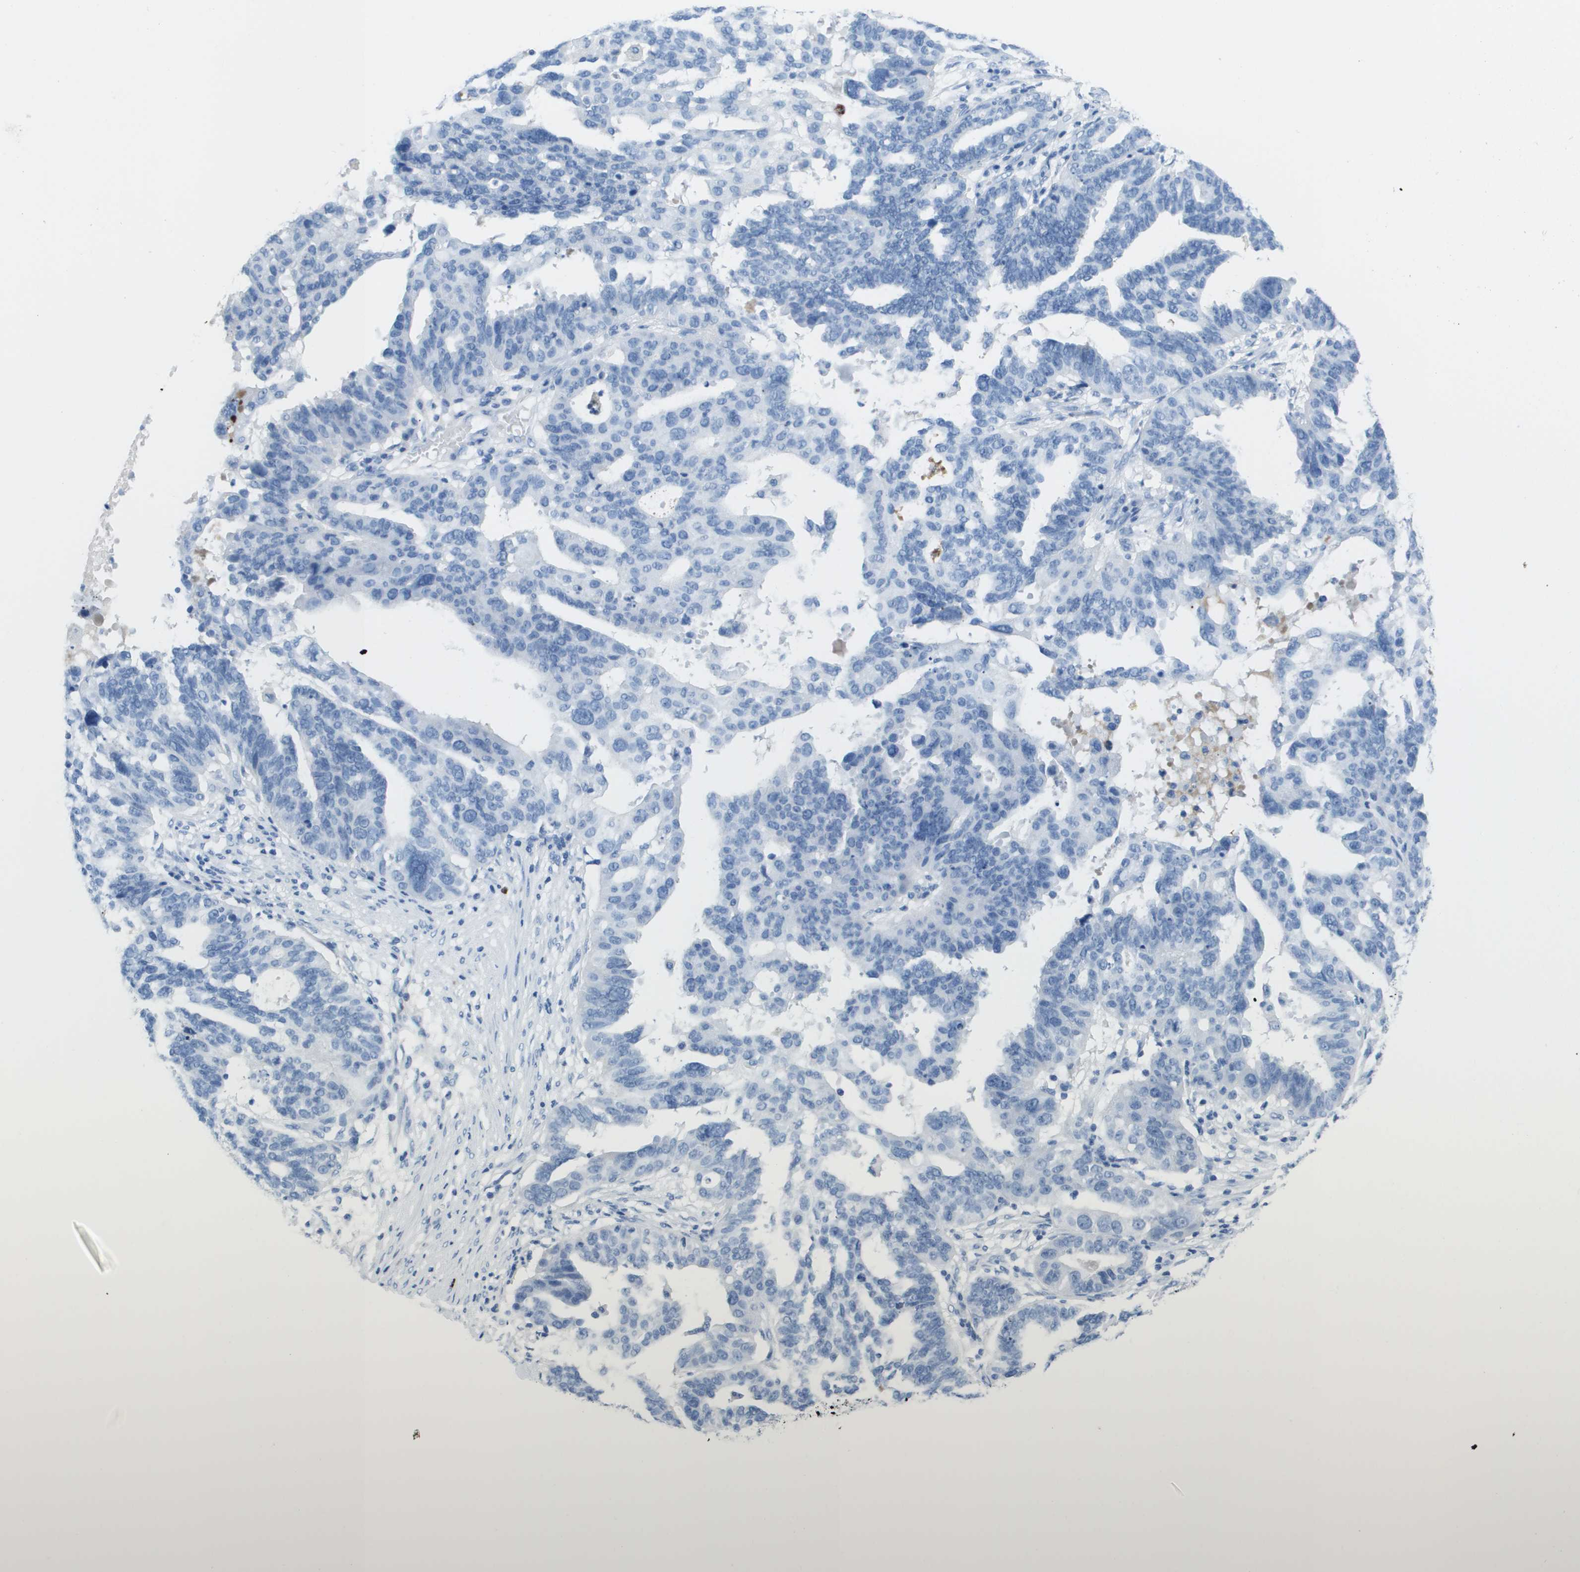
{"staining": {"intensity": "negative", "quantity": "none", "location": "none"}, "tissue": "ovarian cancer", "cell_type": "Tumor cells", "image_type": "cancer", "snomed": [{"axis": "morphology", "description": "Cystadenocarcinoma, serous, NOS"}, {"axis": "topography", "description": "Ovary"}], "caption": "This is an immunohistochemistry histopathology image of ovarian cancer. There is no expression in tumor cells.", "gene": "GPR18", "patient": {"sex": "female", "age": 59}}